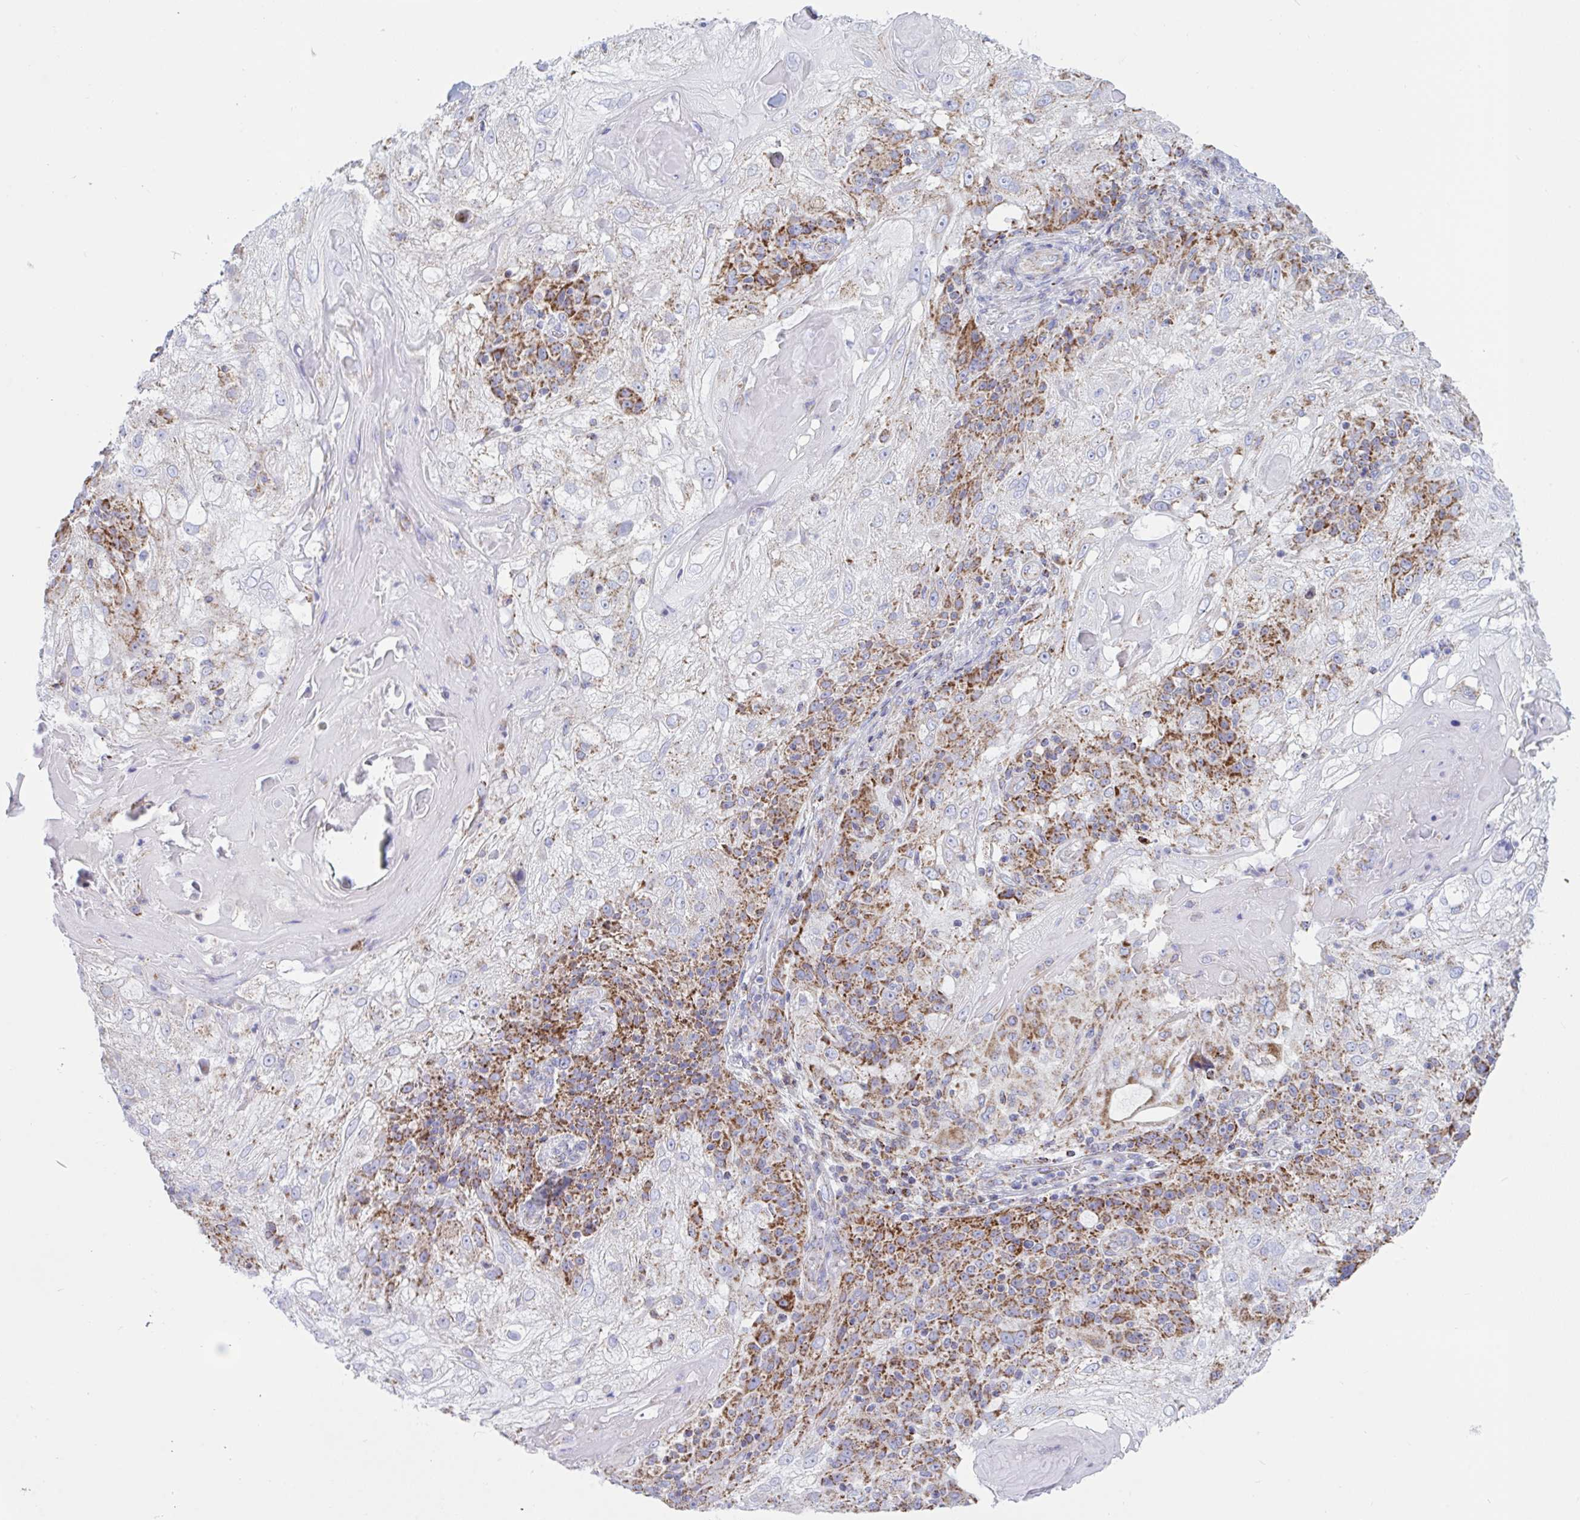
{"staining": {"intensity": "moderate", "quantity": "25%-75%", "location": "cytoplasmic/membranous"}, "tissue": "skin cancer", "cell_type": "Tumor cells", "image_type": "cancer", "snomed": [{"axis": "morphology", "description": "Normal tissue, NOS"}, {"axis": "morphology", "description": "Squamous cell carcinoma, NOS"}, {"axis": "topography", "description": "Skin"}], "caption": "Brown immunohistochemical staining in human skin cancer (squamous cell carcinoma) demonstrates moderate cytoplasmic/membranous positivity in about 25%-75% of tumor cells.", "gene": "HSPE1", "patient": {"sex": "female", "age": 83}}